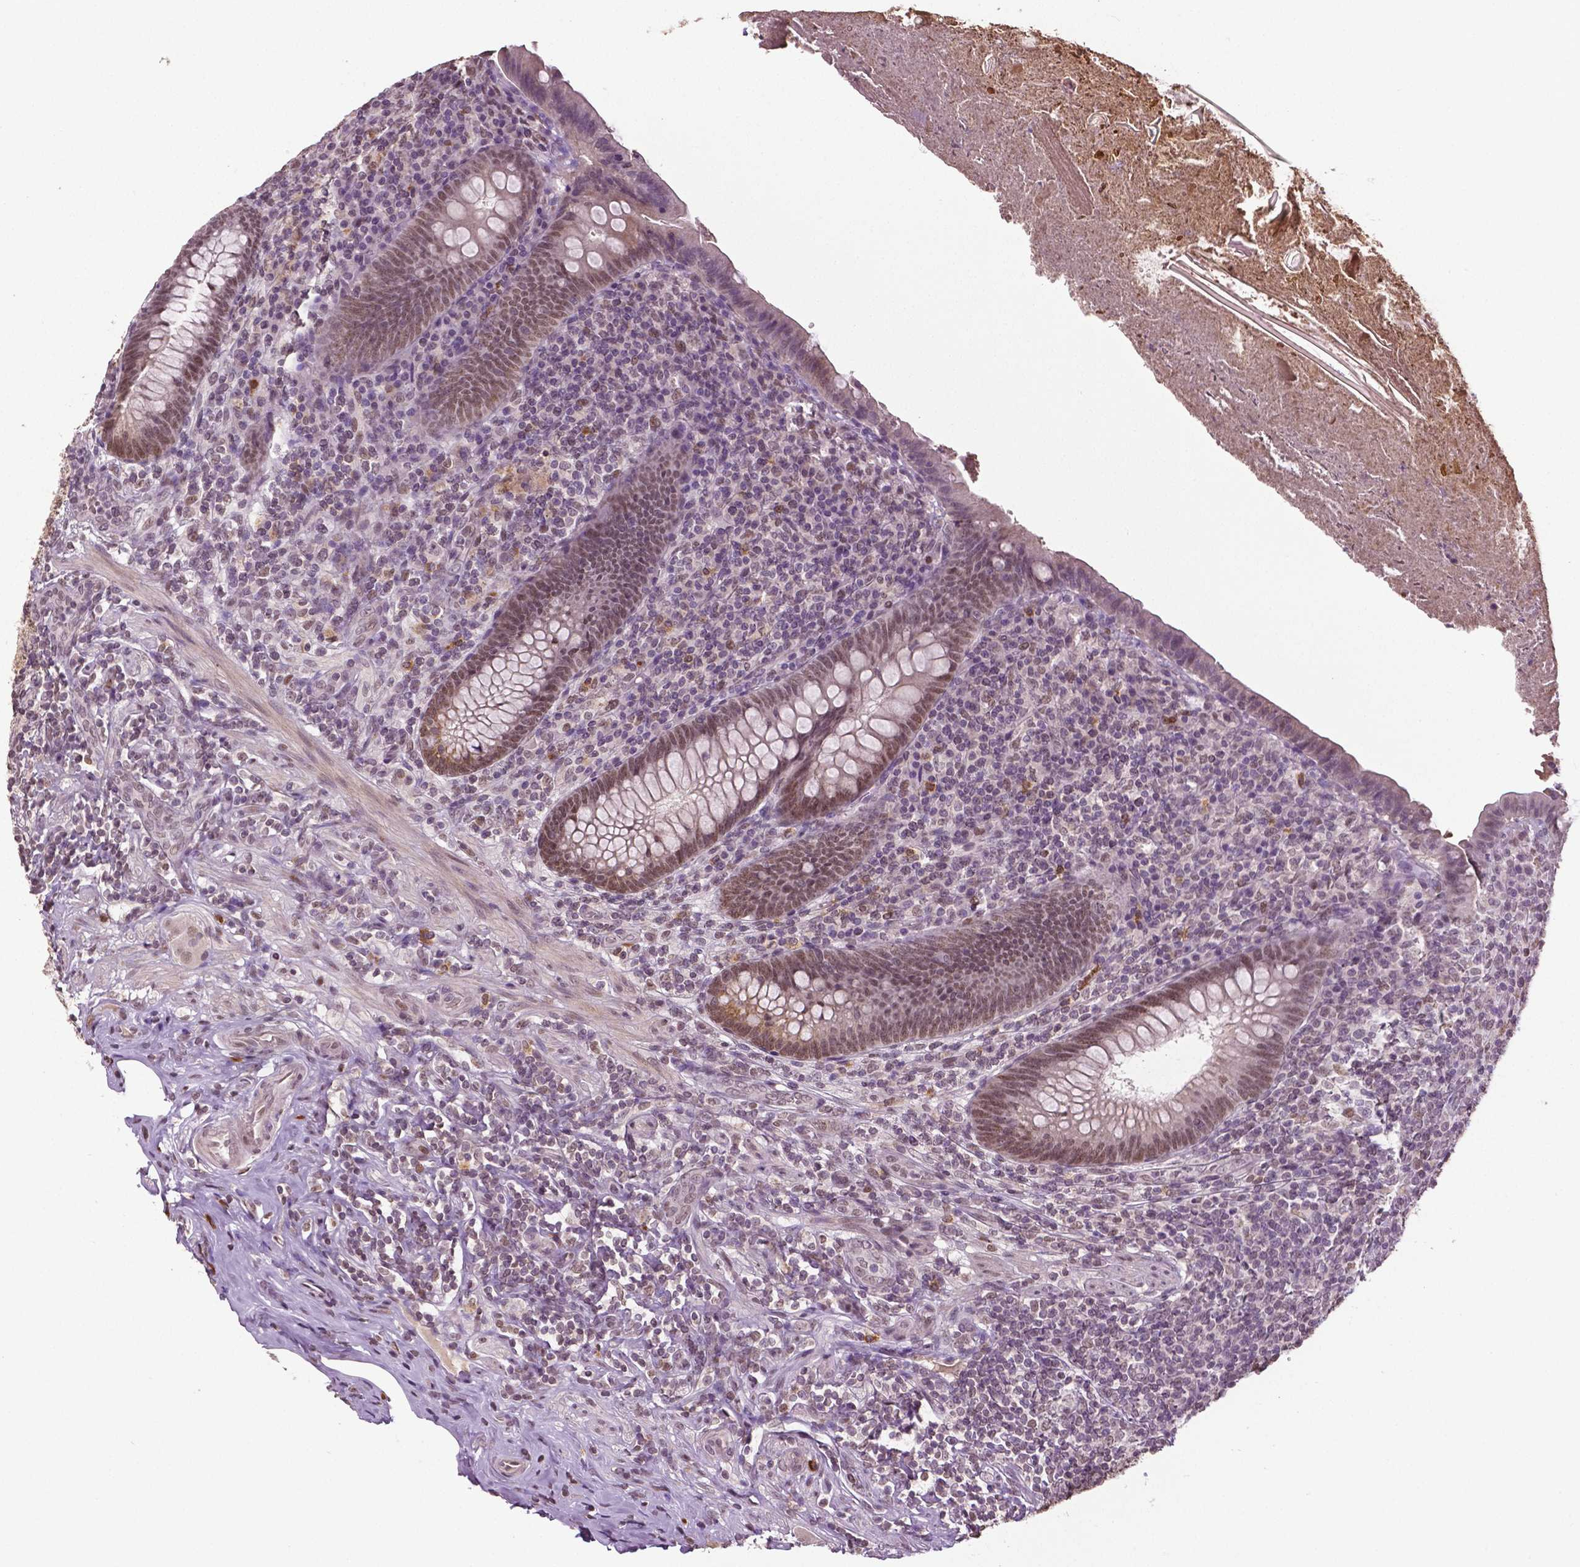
{"staining": {"intensity": "moderate", "quantity": "25%-75%", "location": "nuclear"}, "tissue": "appendix", "cell_type": "Glandular cells", "image_type": "normal", "snomed": [{"axis": "morphology", "description": "Normal tissue, NOS"}, {"axis": "topography", "description": "Appendix"}], "caption": "The image displays staining of benign appendix, revealing moderate nuclear protein staining (brown color) within glandular cells. (Stains: DAB in brown, nuclei in blue, Microscopy: brightfield microscopy at high magnification).", "gene": "DLX5", "patient": {"sex": "male", "age": 47}}